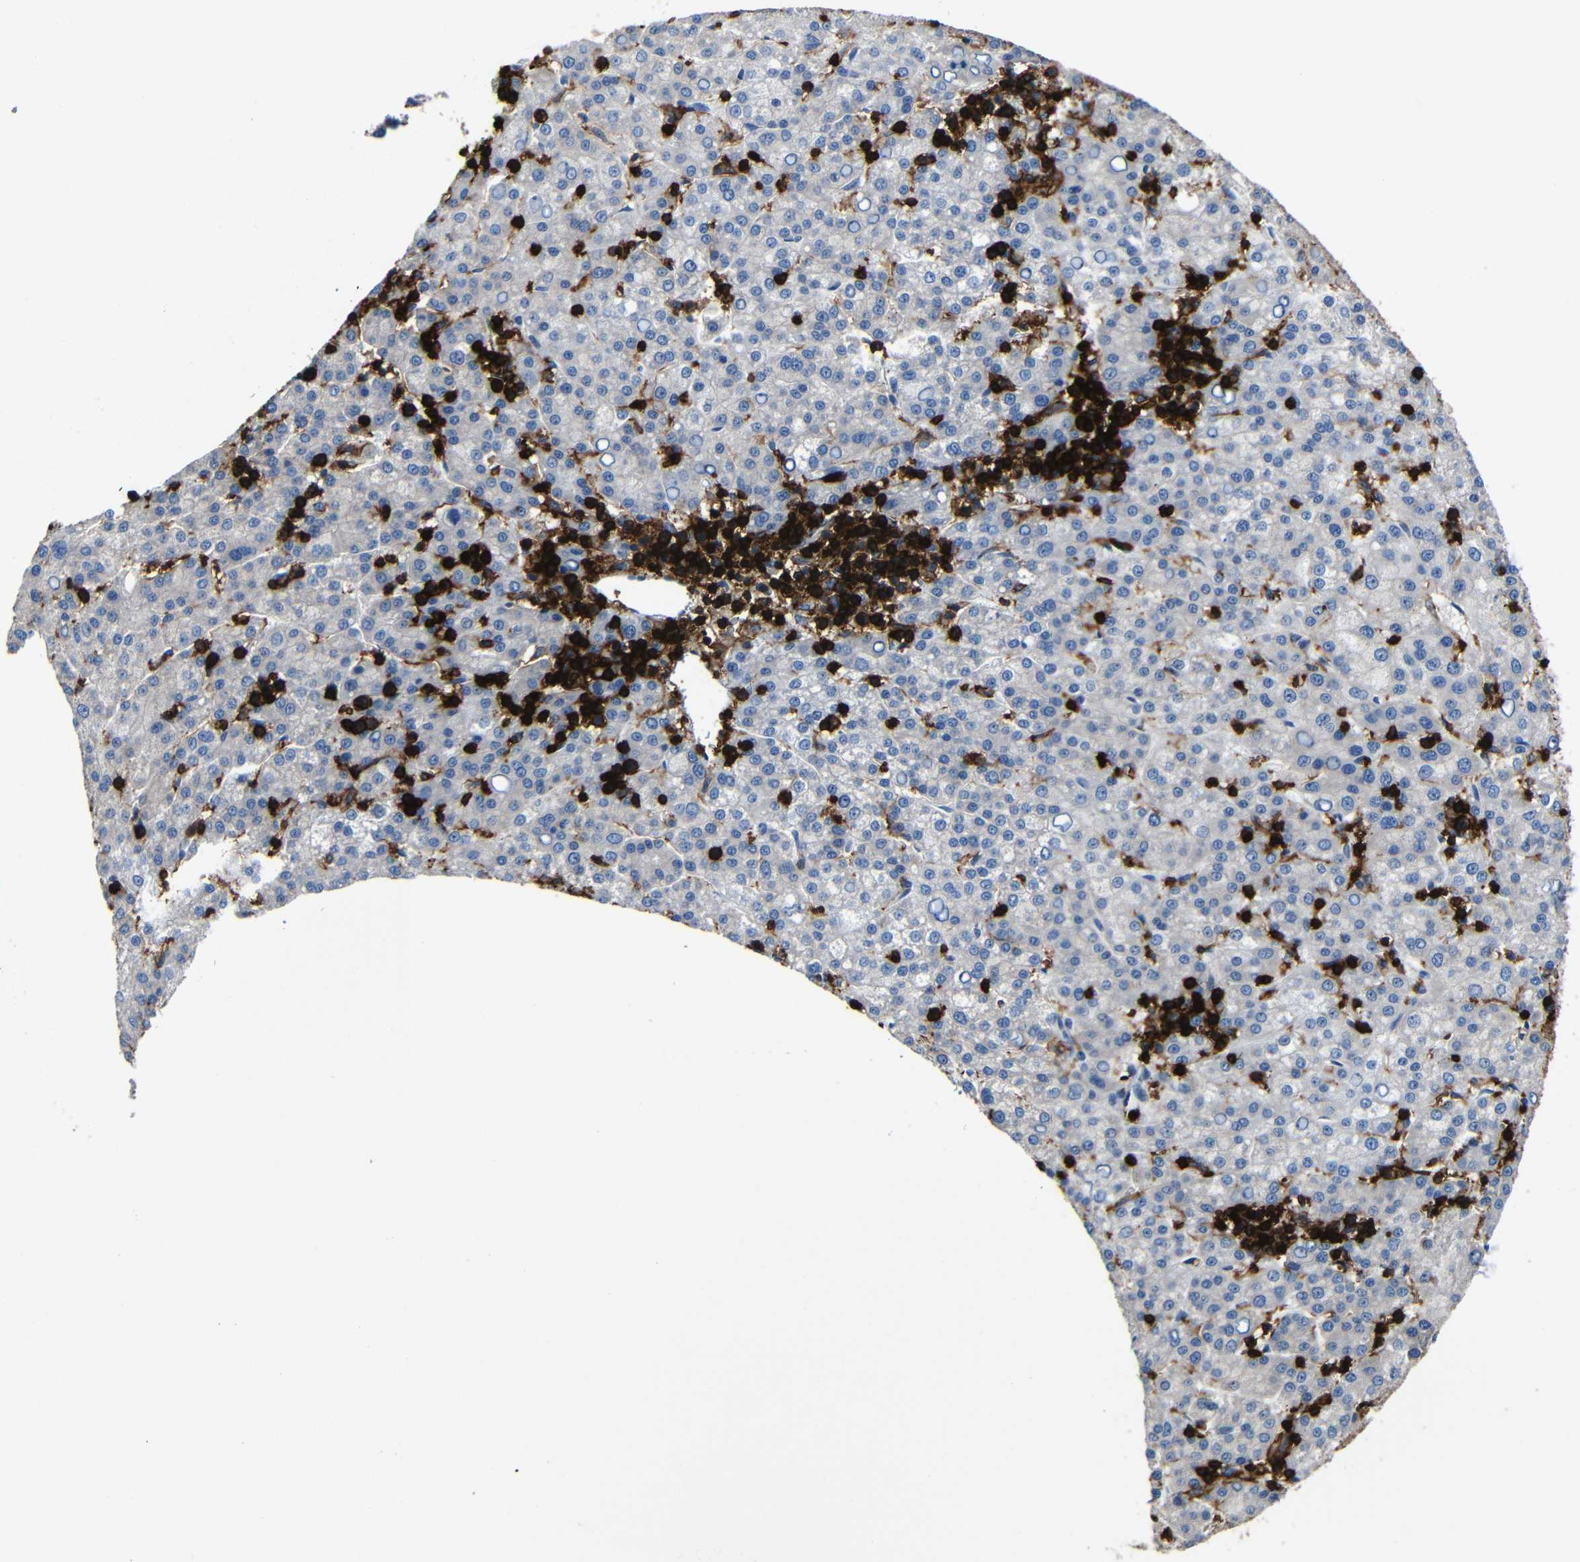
{"staining": {"intensity": "negative", "quantity": "none", "location": "none"}, "tissue": "liver cancer", "cell_type": "Tumor cells", "image_type": "cancer", "snomed": [{"axis": "morphology", "description": "Carcinoma, Hepatocellular, NOS"}, {"axis": "topography", "description": "Liver"}], "caption": "Tumor cells show no significant protein positivity in liver cancer (hepatocellular carcinoma). (Brightfield microscopy of DAB (3,3'-diaminobenzidine) IHC at high magnification).", "gene": "P2RY12", "patient": {"sex": "female", "age": 58}}